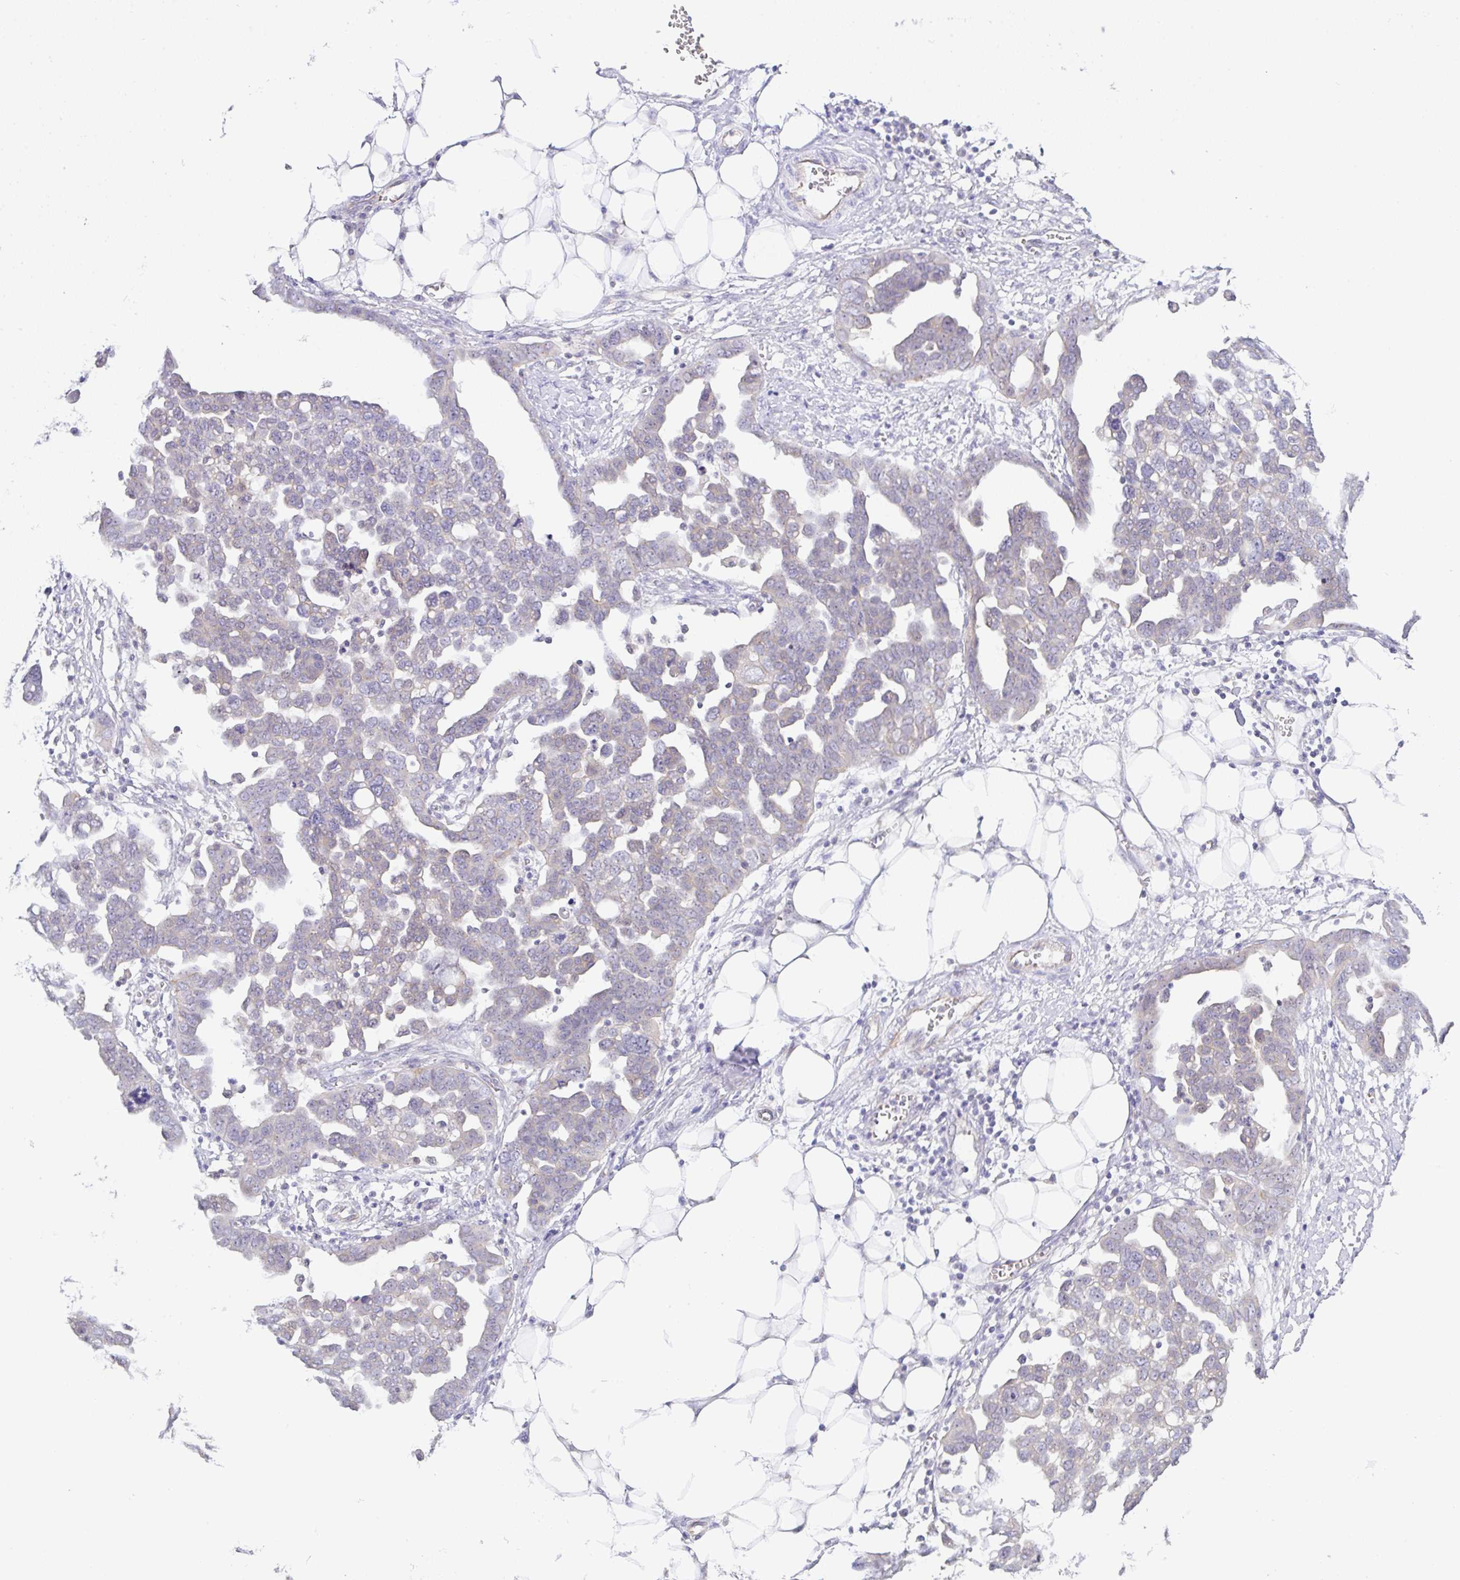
{"staining": {"intensity": "negative", "quantity": "none", "location": "none"}, "tissue": "ovarian cancer", "cell_type": "Tumor cells", "image_type": "cancer", "snomed": [{"axis": "morphology", "description": "Cystadenocarcinoma, serous, NOS"}, {"axis": "topography", "description": "Ovary"}], "caption": "IHC image of ovarian serous cystadenocarcinoma stained for a protein (brown), which demonstrates no staining in tumor cells. (Brightfield microscopy of DAB (3,3'-diaminobenzidine) immunohistochemistry (IHC) at high magnification).", "gene": "CGNL1", "patient": {"sex": "female", "age": 59}}